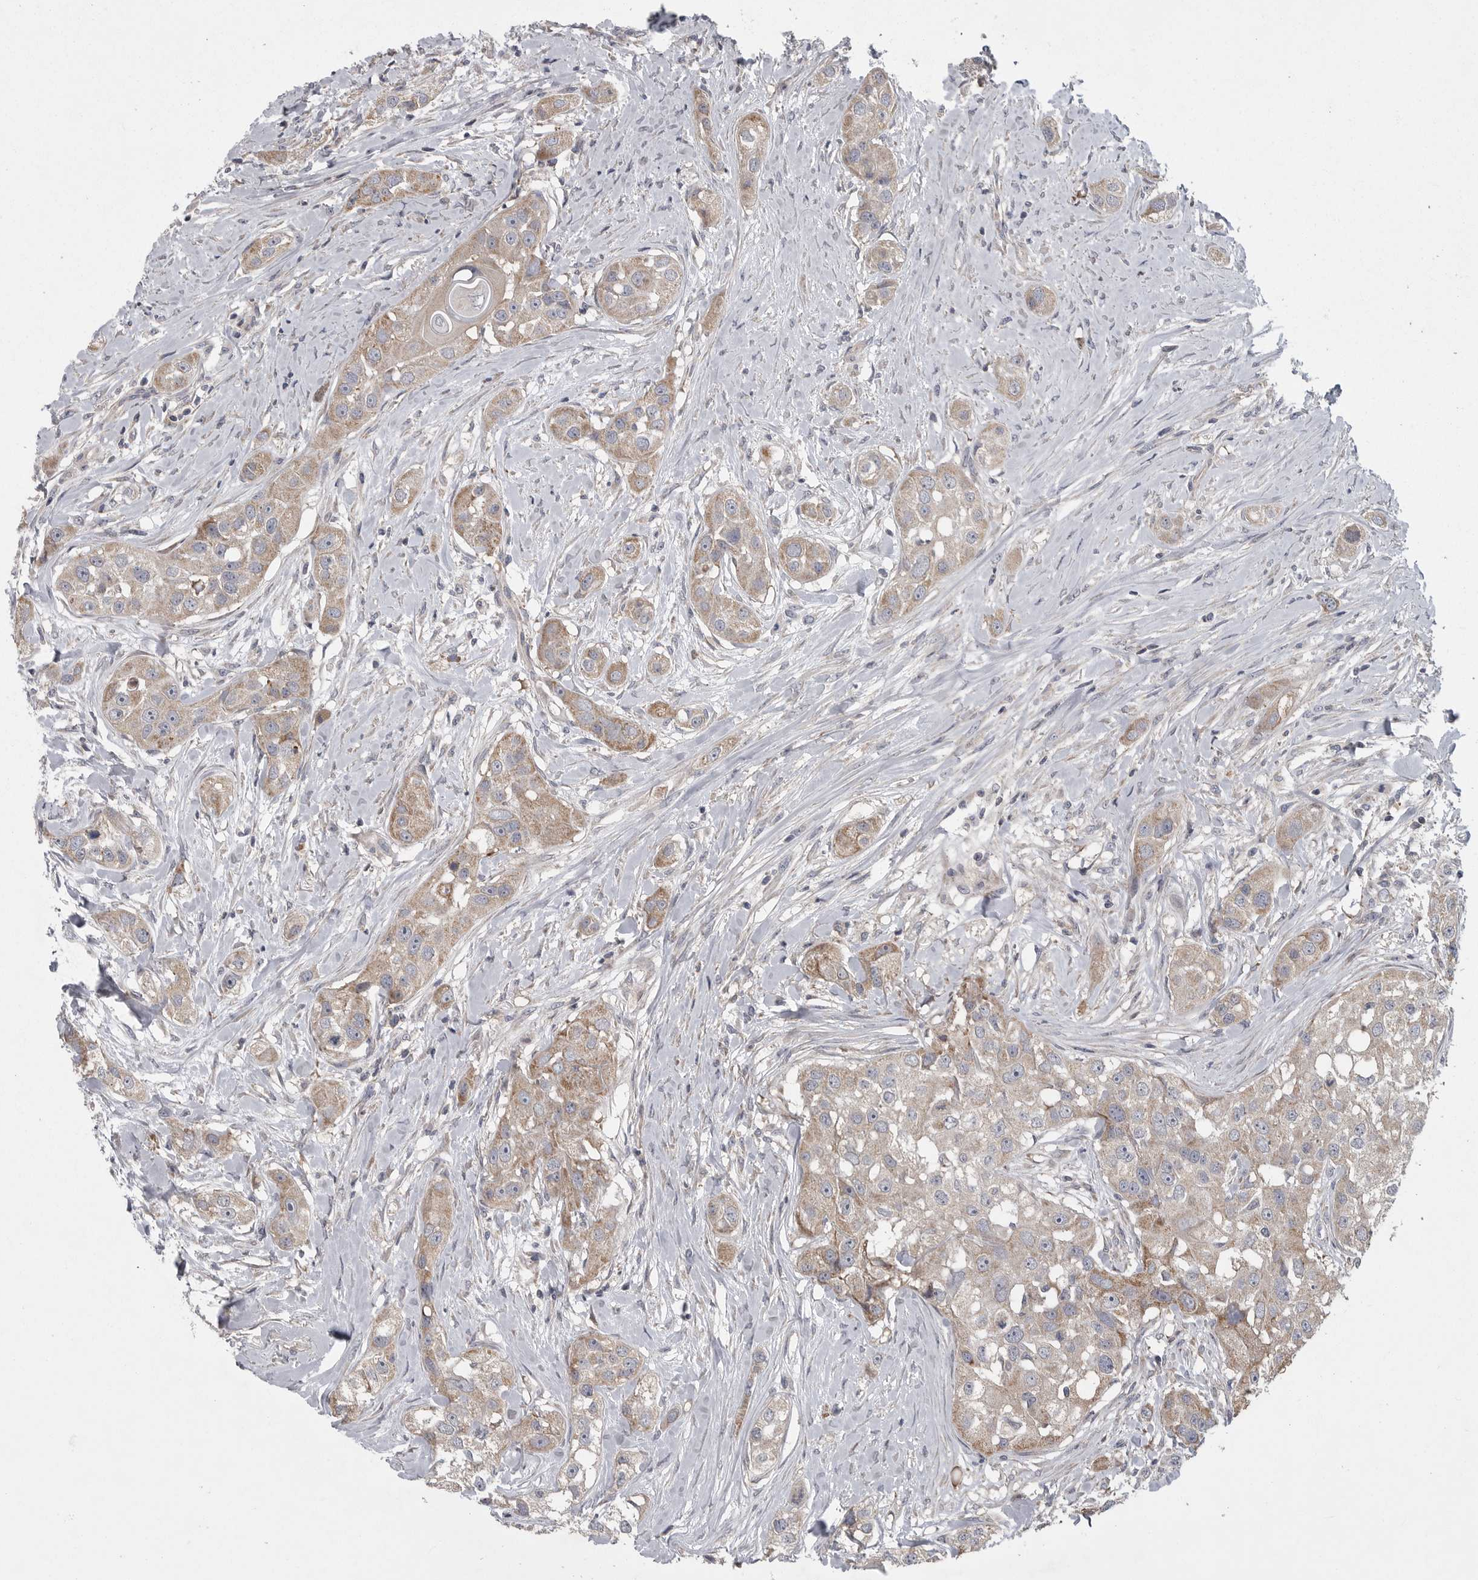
{"staining": {"intensity": "weak", "quantity": "25%-75%", "location": "cytoplasmic/membranous"}, "tissue": "head and neck cancer", "cell_type": "Tumor cells", "image_type": "cancer", "snomed": [{"axis": "morphology", "description": "Normal tissue, NOS"}, {"axis": "morphology", "description": "Squamous cell carcinoma, NOS"}, {"axis": "topography", "description": "Skeletal muscle"}, {"axis": "topography", "description": "Head-Neck"}], "caption": "Brown immunohistochemical staining in squamous cell carcinoma (head and neck) displays weak cytoplasmic/membranous expression in approximately 25%-75% of tumor cells.", "gene": "CRP", "patient": {"sex": "male", "age": 51}}